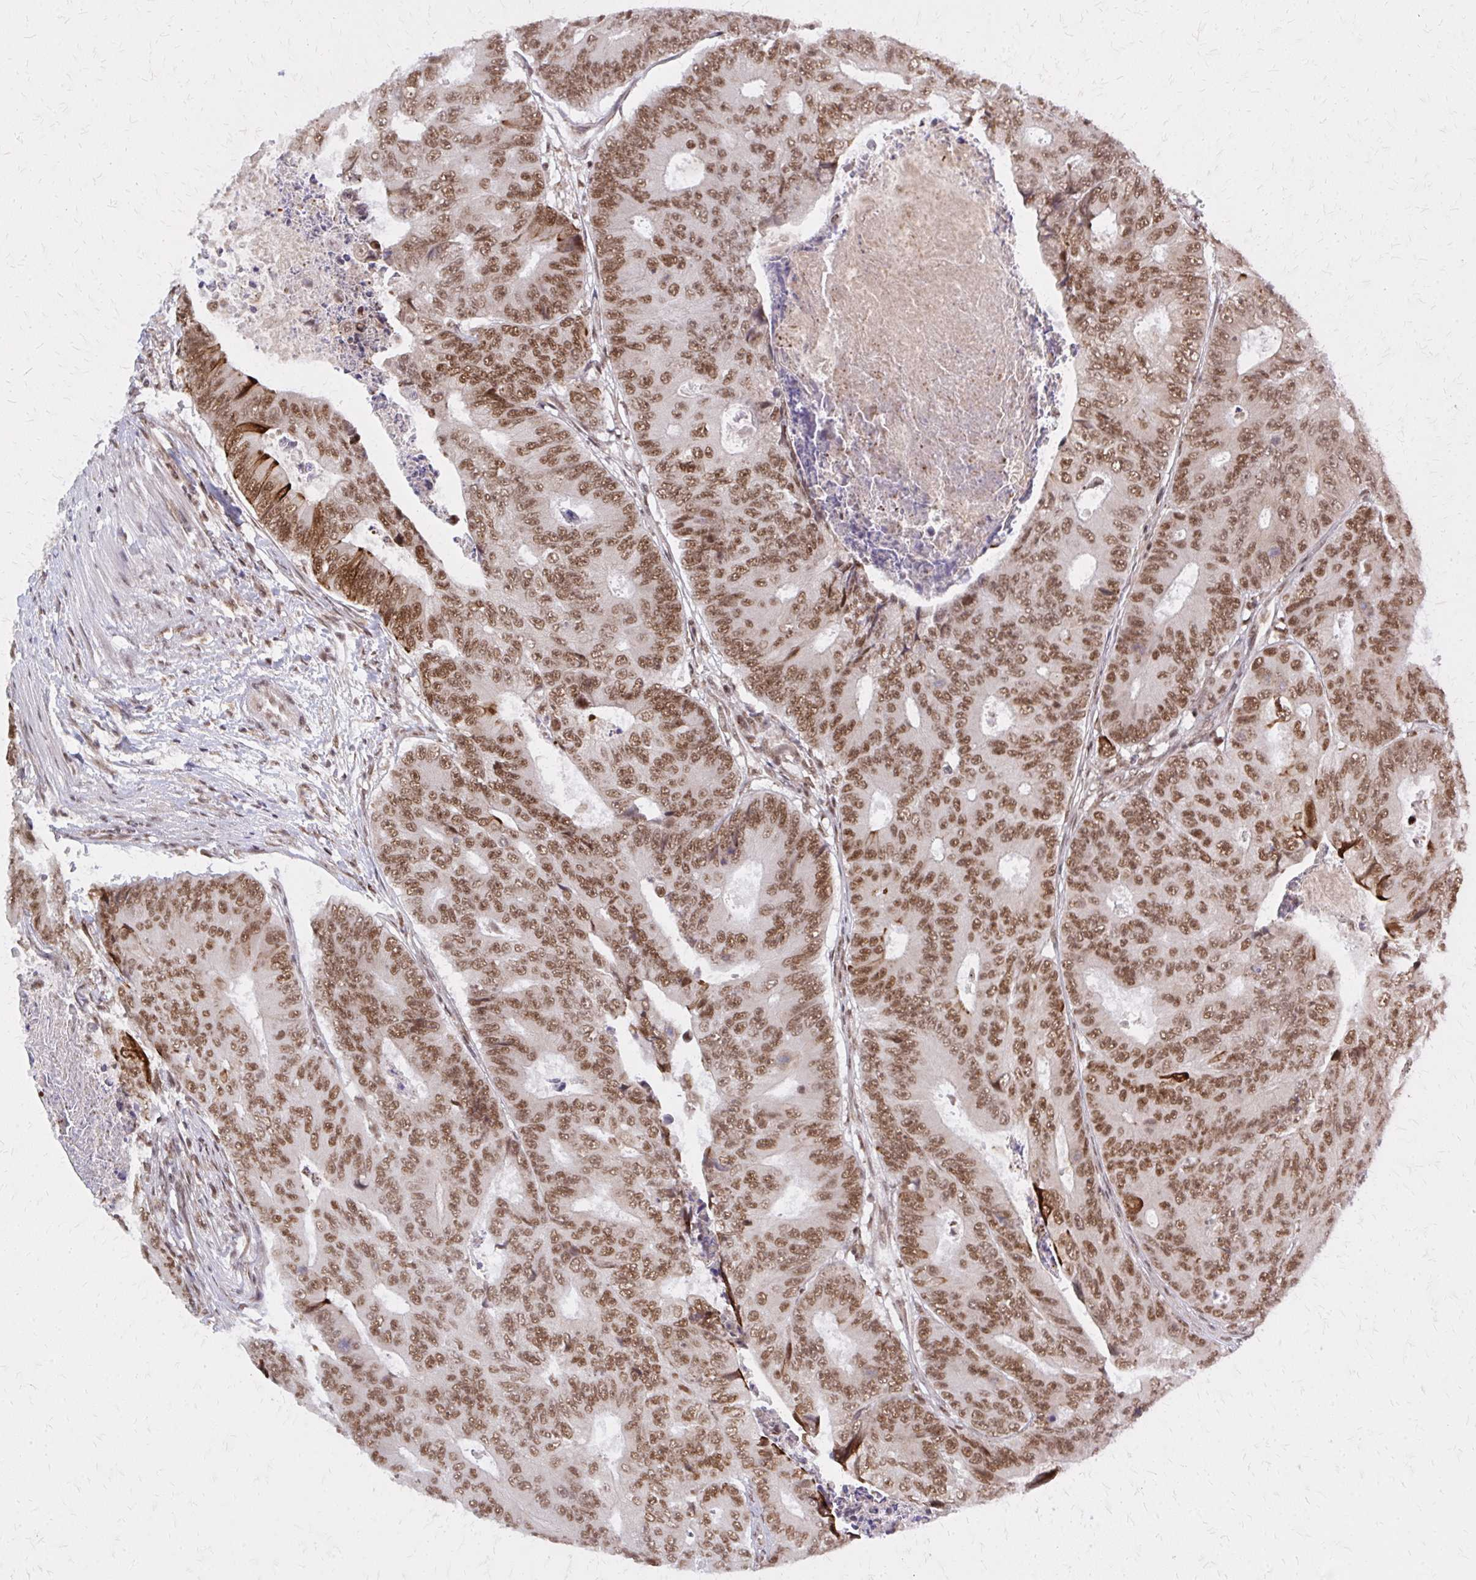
{"staining": {"intensity": "moderate", "quantity": ">75%", "location": "nuclear"}, "tissue": "colorectal cancer", "cell_type": "Tumor cells", "image_type": "cancer", "snomed": [{"axis": "morphology", "description": "Adenocarcinoma, NOS"}, {"axis": "topography", "description": "Colon"}], "caption": "Protein staining reveals moderate nuclear expression in approximately >75% of tumor cells in adenocarcinoma (colorectal).", "gene": "HDAC3", "patient": {"sex": "female", "age": 48}}